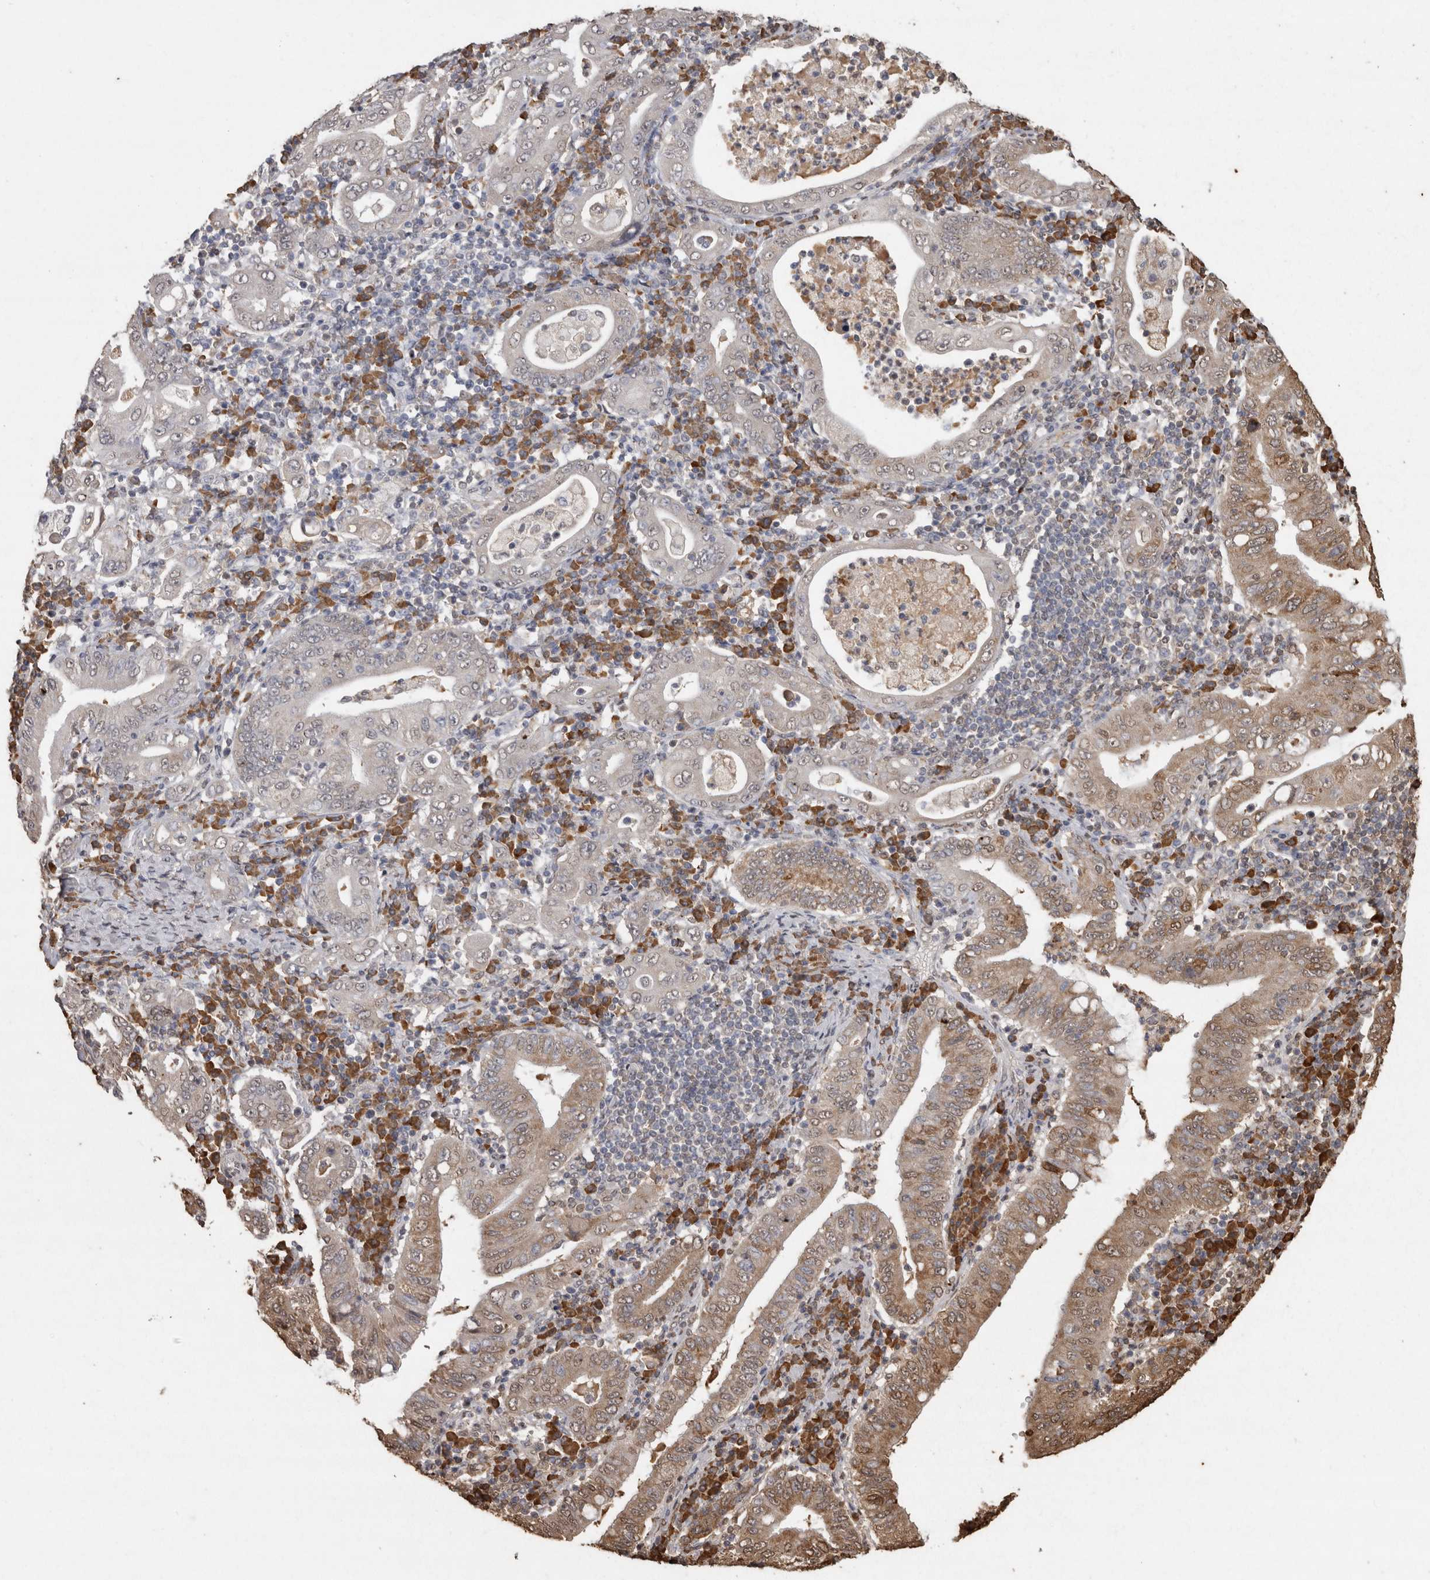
{"staining": {"intensity": "weak", "quantity": "25%-75%", "location": "cytoplasmic/membranous,nuclear"}, "tissue": "stomach cancer", "cell_type": "Tumor cells", "image_type": "cancer", "snomed": [{"axis": "morphology", "description": "Normal tissue, NOS"}, {"axis": "morphology", "description": "Adenocarcinoma, NOS"}, {"axis": "topography", "description": "Esophagus"}, {"axis": "topography", "description": "Stomach, upper"}, {"axis": "topography", "description": "Peripheral nerve tissue"}], "caption": "Immunohistochemistry (IHC) of stomach cancer displays low levels of weak cytoplasmic/membranous and nuclear staining in about 25%-75% of tumor cells.", "gene": "CRELD2", "patient": {"sex": "male", "age": 62}}